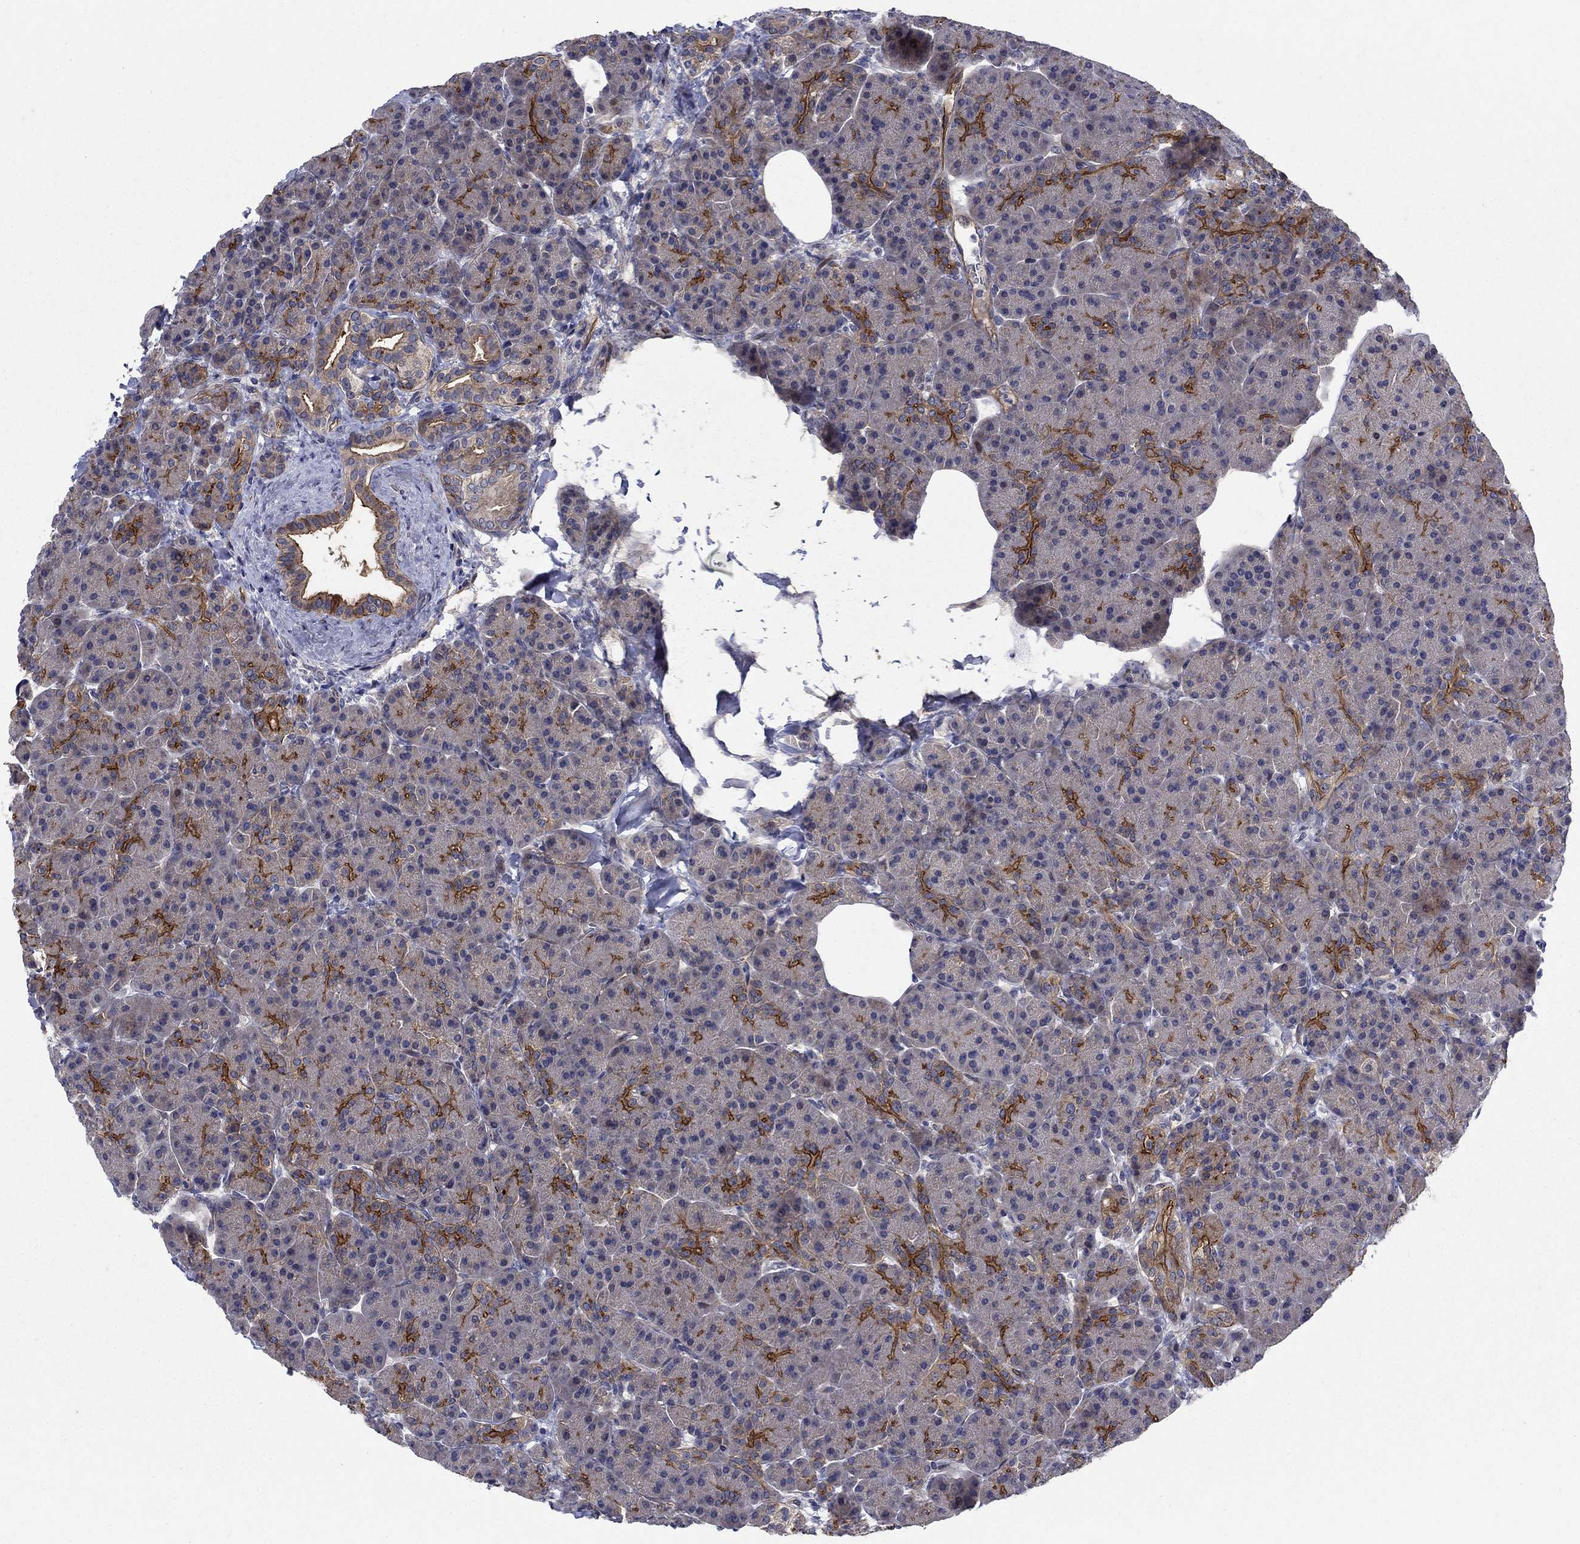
{"staining": {"intensity": "strong", "quantity": ">75%", "location": "cytoplasmic/membranous"}, "tissue": "pancreas", "cell_type": "Exocrine glandular cells", "image_type": "normal", "snomed": [{"axis": "morphology", "description": "Normal tissue, NOS"}, {"axis": "topography", "description": "Pancreas"}], "caption": "Brown immunohistochemical staining in unremarkable human pancreas demonstrates strong cytoplasmic/membranous expression in about >75% of exocrine glandular cells.", "gene": "SLC7A1", "patient": {"sex": "female", "age": 63}}